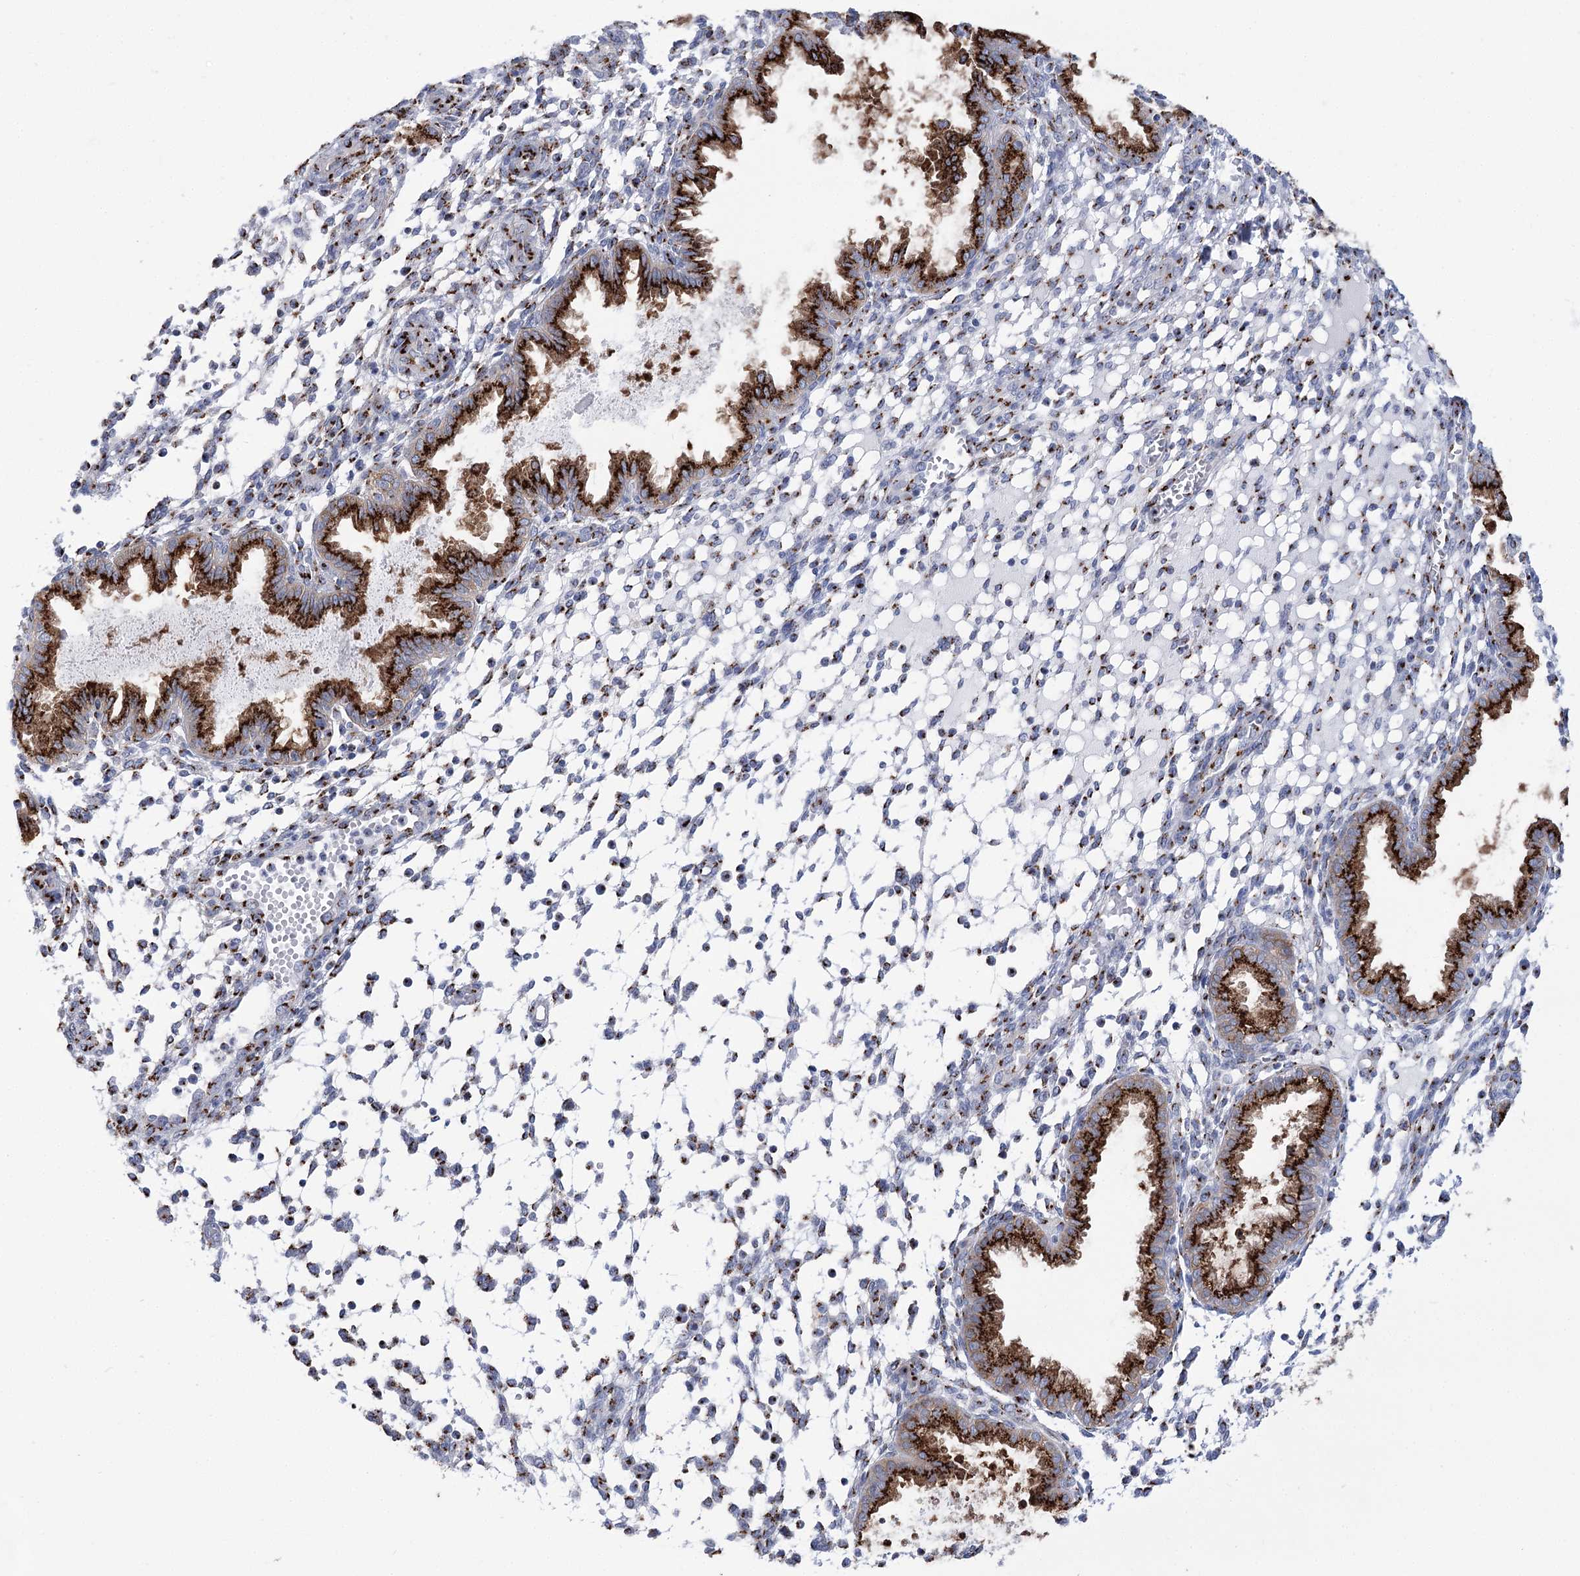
{"staining": {"intensity": "moderate", "quantity": "<25%", "location": "cytoplasmic/membranous"}, "tissue": "endometrium", "cell_type": "Cells in endometrial stroma", "image_type": "normal", "snomed": [{"axis": "morphology", "description": "Normal tissue, NOS"}, {"axis": "topography", "description": "Endometrium"}], "caption": "A photomicrograph of human endometrium stained for a protein displays moderate cytoplasmic/membranous brown staining in cells in endometrial stroma. The protein of interest is stained brown, and the nuclei are stained in blue (DAB IHC with brightfield microscopy, high magnification).", "gene": "TMEM165", "patient": {"sex": "female", "age": 33}}